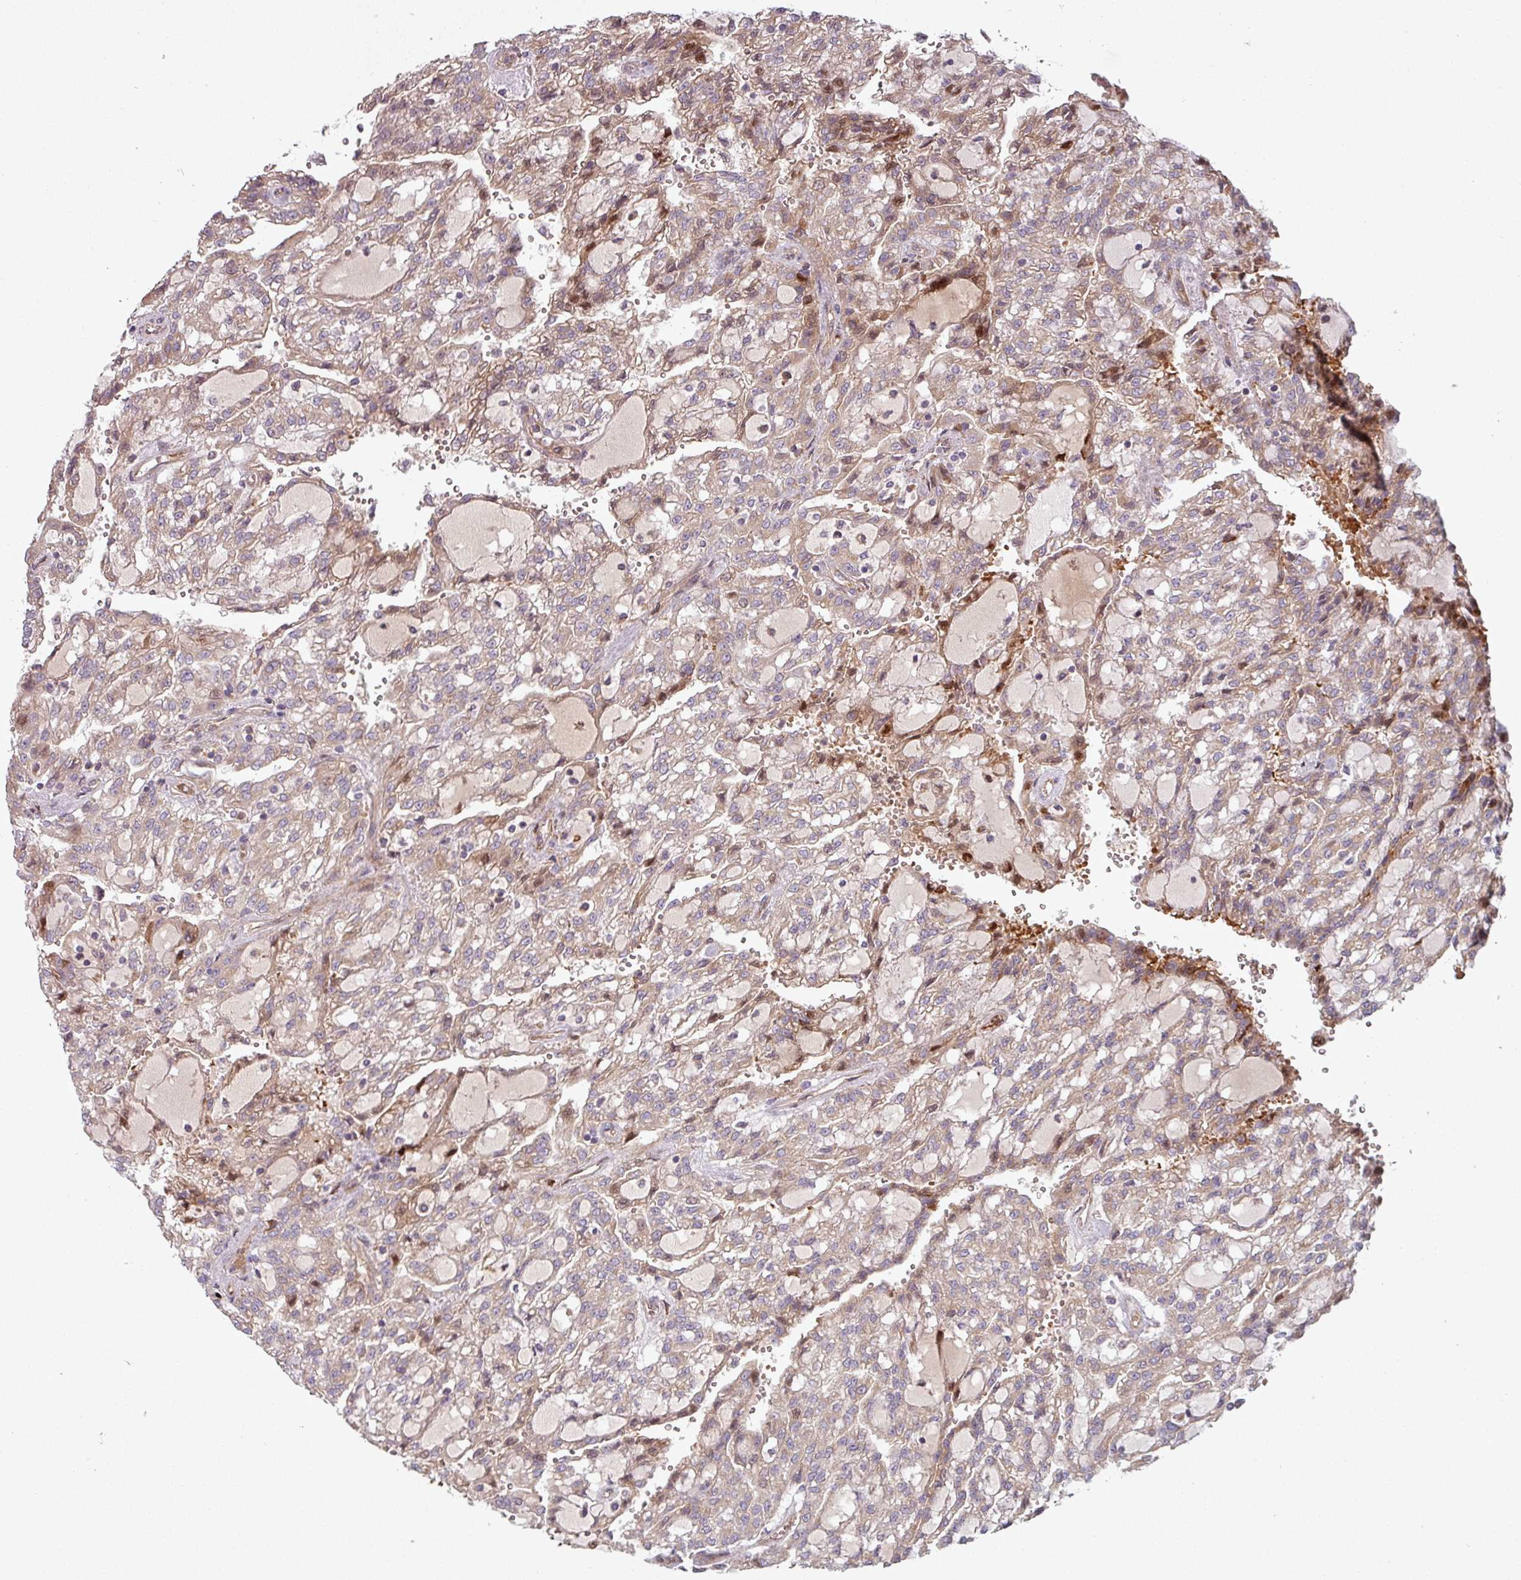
{"staining": {"intensity": "moderate", "quantity": "<25%", "location": "nuclear"}, "tissue": "renal cancer", "cell_type": "Tumor cells", "image_type": "cancer", "snomed": [{"axis": "morphology", "description": "Adenocarcinoma, NOS"}, {"axis": "topography", "description": "Kidney"}], "caption": "Brown immunohistochemical staining in human renal adenocarcinoma reveals moderate nuclear staining in about <25% of tumor cells.", "gene": "SNRNP25", "patient": {"sex": "male", "age": 63}}